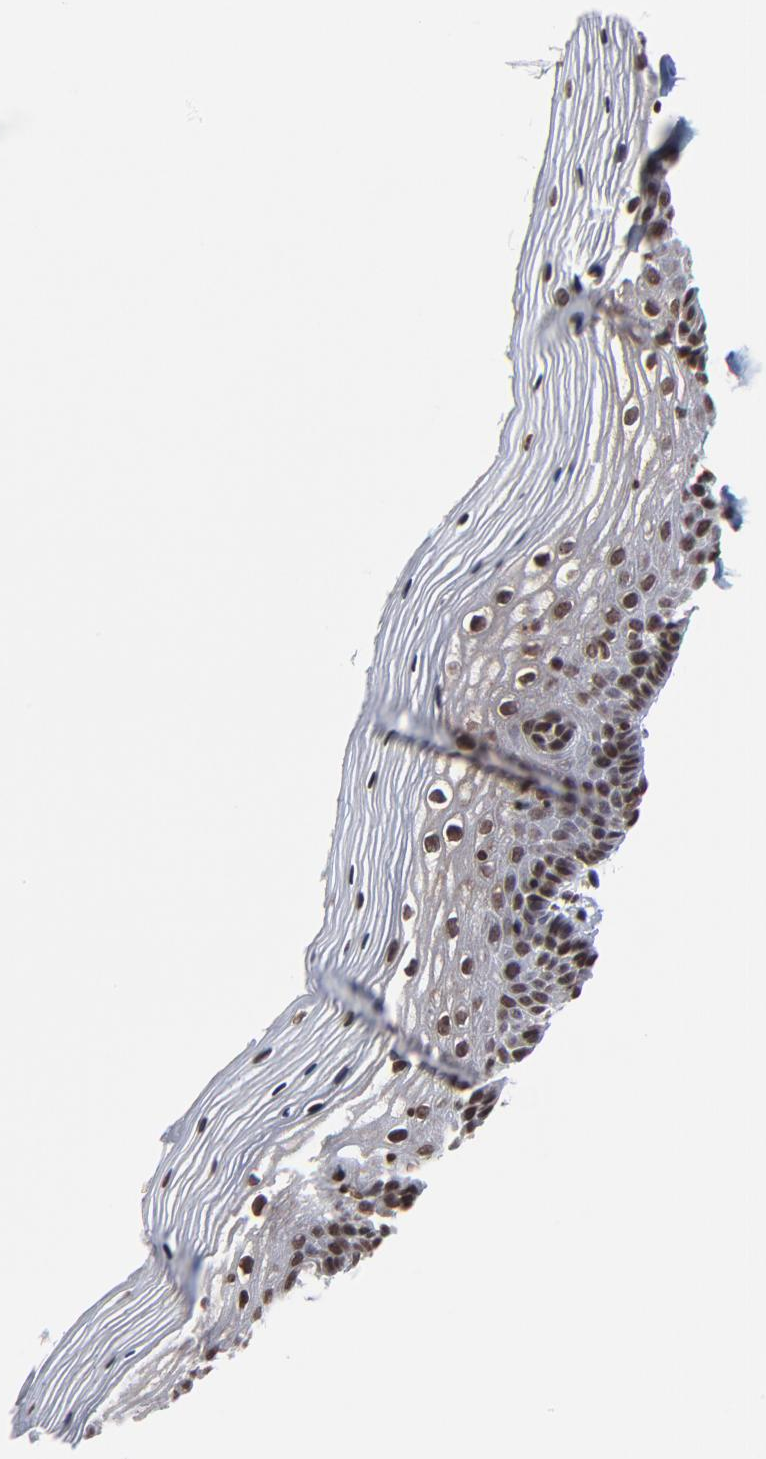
{"staining": {"intensity": "moderate", "quantity": ">75%", "location": "nuclear"}, "tissue": "vagina", "cell_type": "Squamous epithelial cells", "image_type": "normal", "snomed": [{"axis": "morphology", "description": "Normal tissue, NOS"}, {"axis": "topography", "description": "Vagina"}], "caption": "Immunohistochemical staining of unremarkable human vagina exhibits moderate nuclear protein positivity in approximately >75% of squamous epithelial cells. (Brightfield microscopy of DAB IHC at high magnification).", "gene": "ZNF777", "patient": {"sex": "female", "age": 46}}